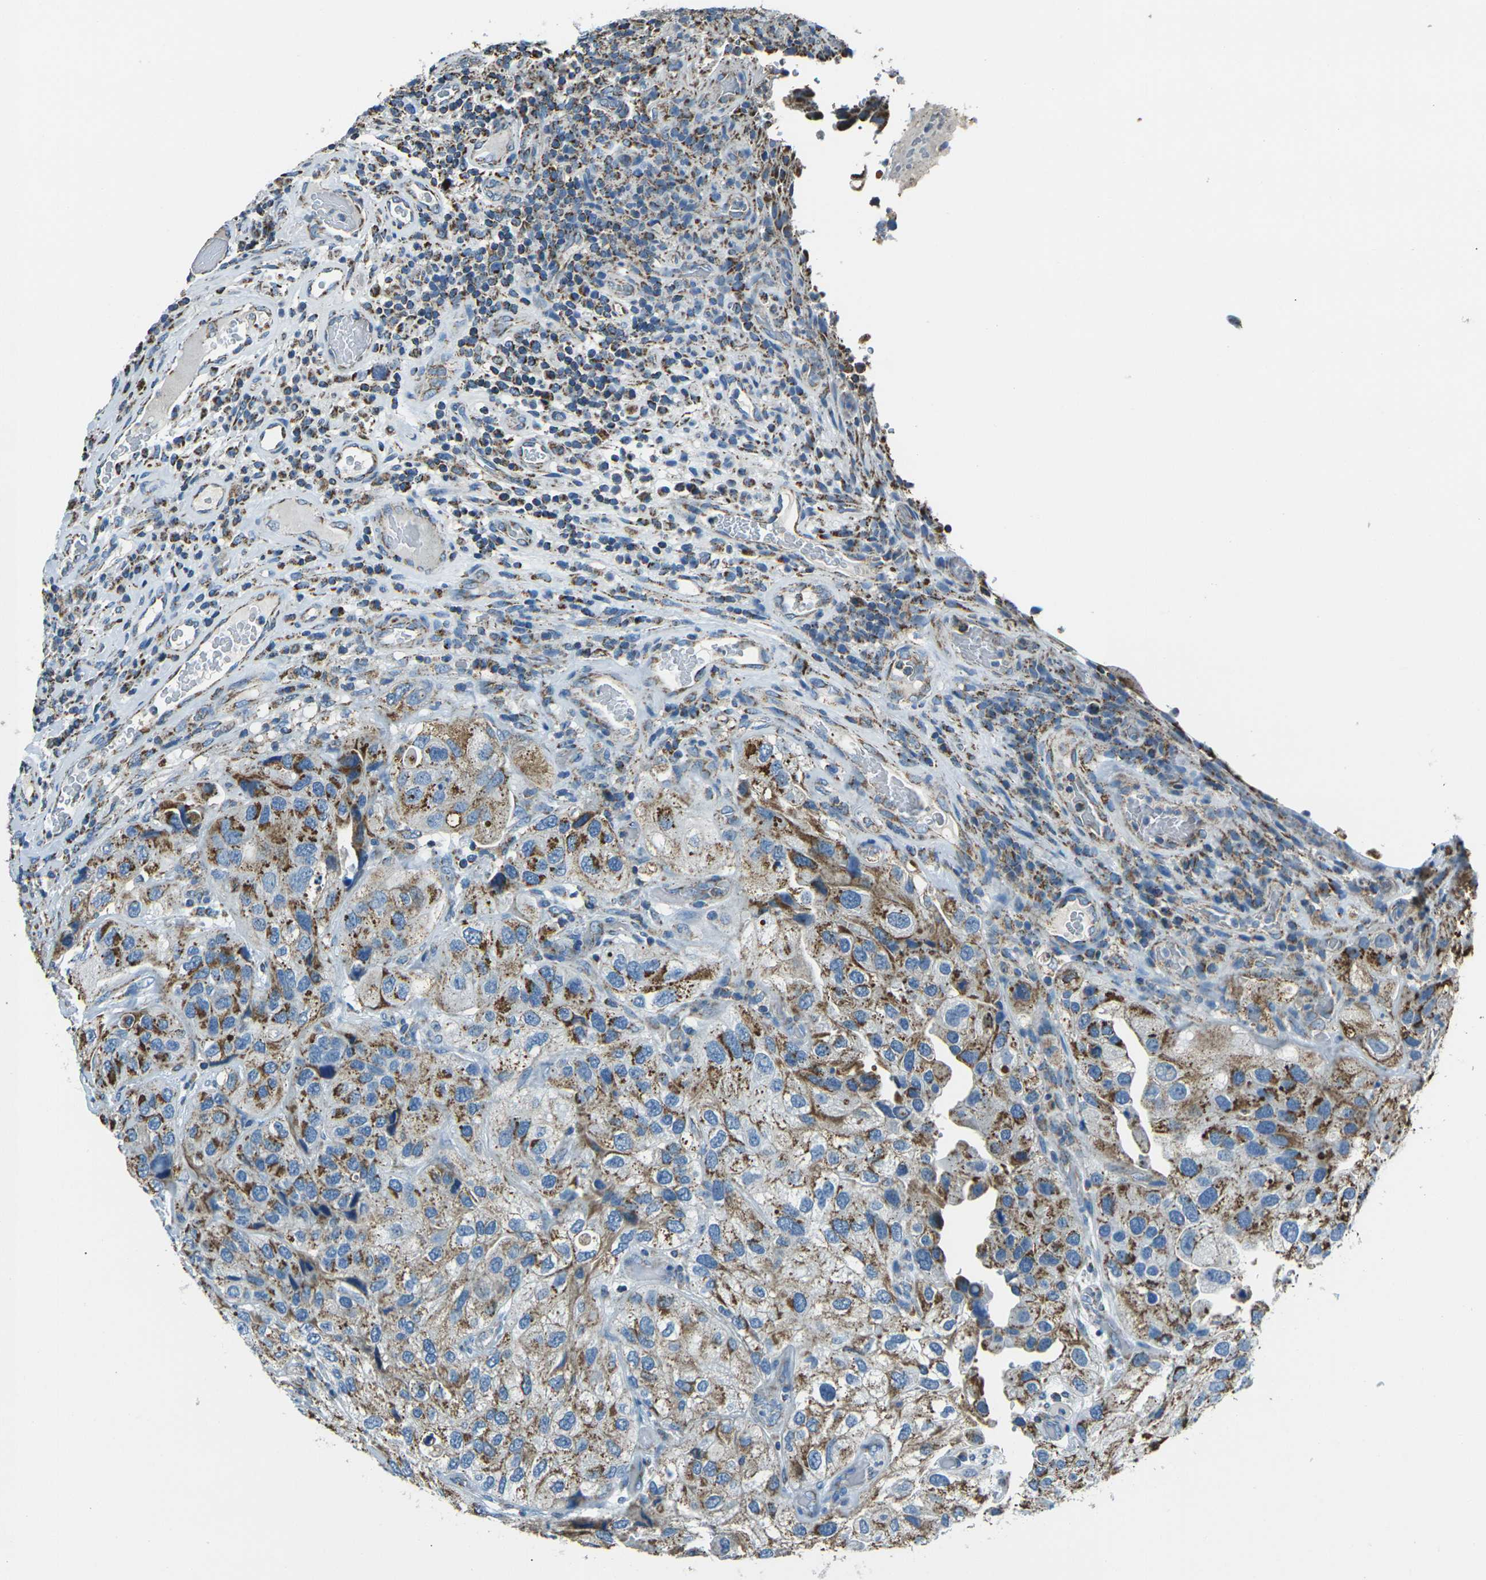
{"staining": {"intensity": "moderate", "quantity": "25%-75%", "location": "cytoplasmic/membranous"}, "tissue": "urothelial cancer", "cell_type": "Tumor cells", "image_type": "cancer", "snomed": [{"axis": "morphology", "description": "Urothelial carcinoma, High grade"}, {"axis": "topography", "description": "Urinary bladder"}], "caption": "Protein analysis of urothelial cancer tissue shows moderate cytoplasmic/membranous positivity in about 25%-75% of tumor cells.", "gene": "IRF3", "patient": {"sex": "female", "age": 64}}